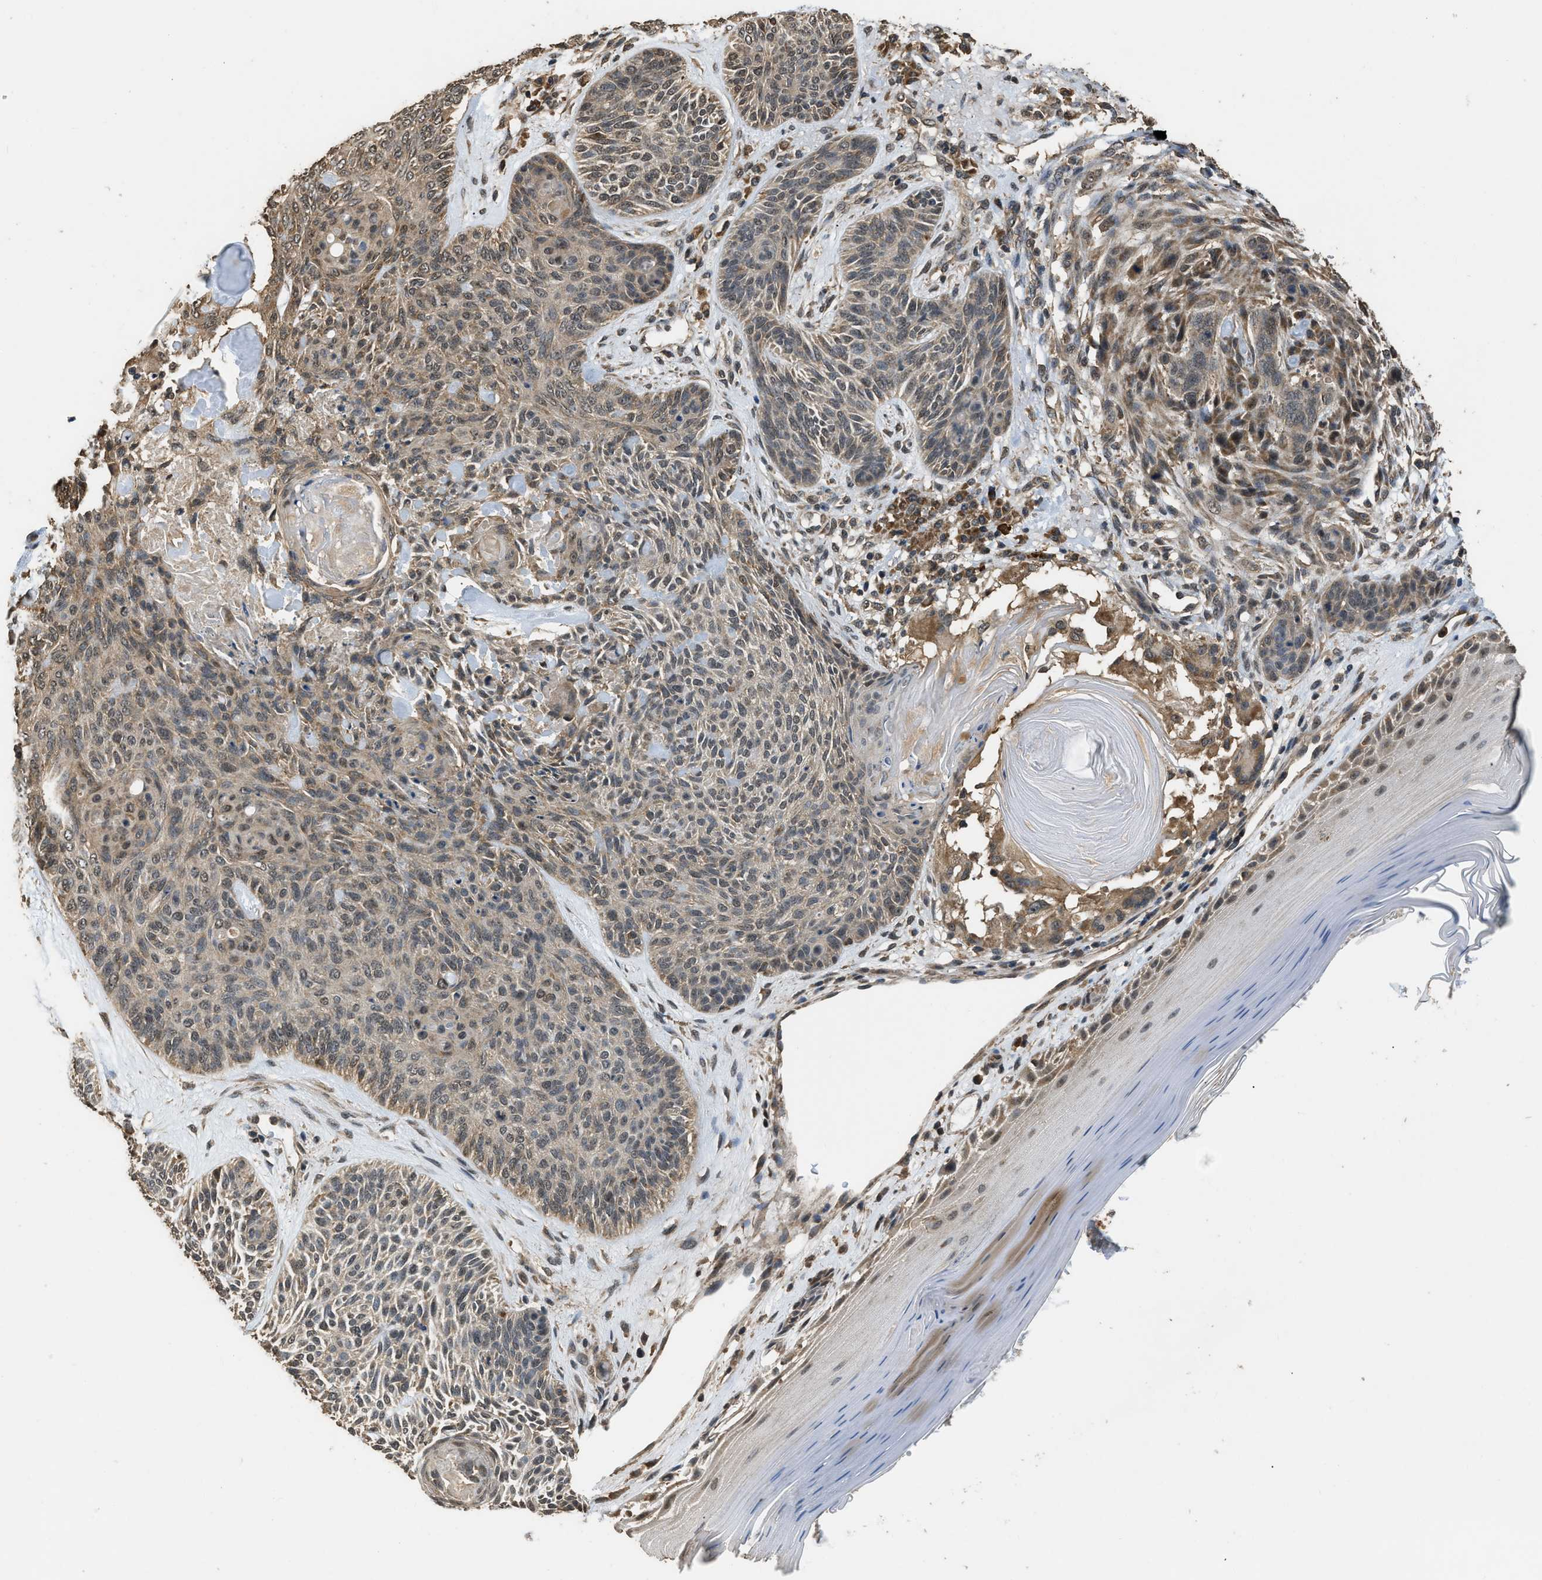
{"staining": {"intensity": "weak", "quantity": ">75%", "location": "cytoplasmic/membranous"}, "tissue": "skin cancer", "cell_type": "Tumor cells", "image_type": "cancer", "snomed": [{"axis": "morphology", "description": "Basal cell carcinoma"}, {"axis": "topography", "description": "Skin"}], "caption": "Skin cancer was stained to show a protein in brown. There is low levels of weak cytoplasmic/membranous staining in approximately >75% of tumor cells.", "gene": "DENND6B", "patient": {"sex": "male", "age": 55}}